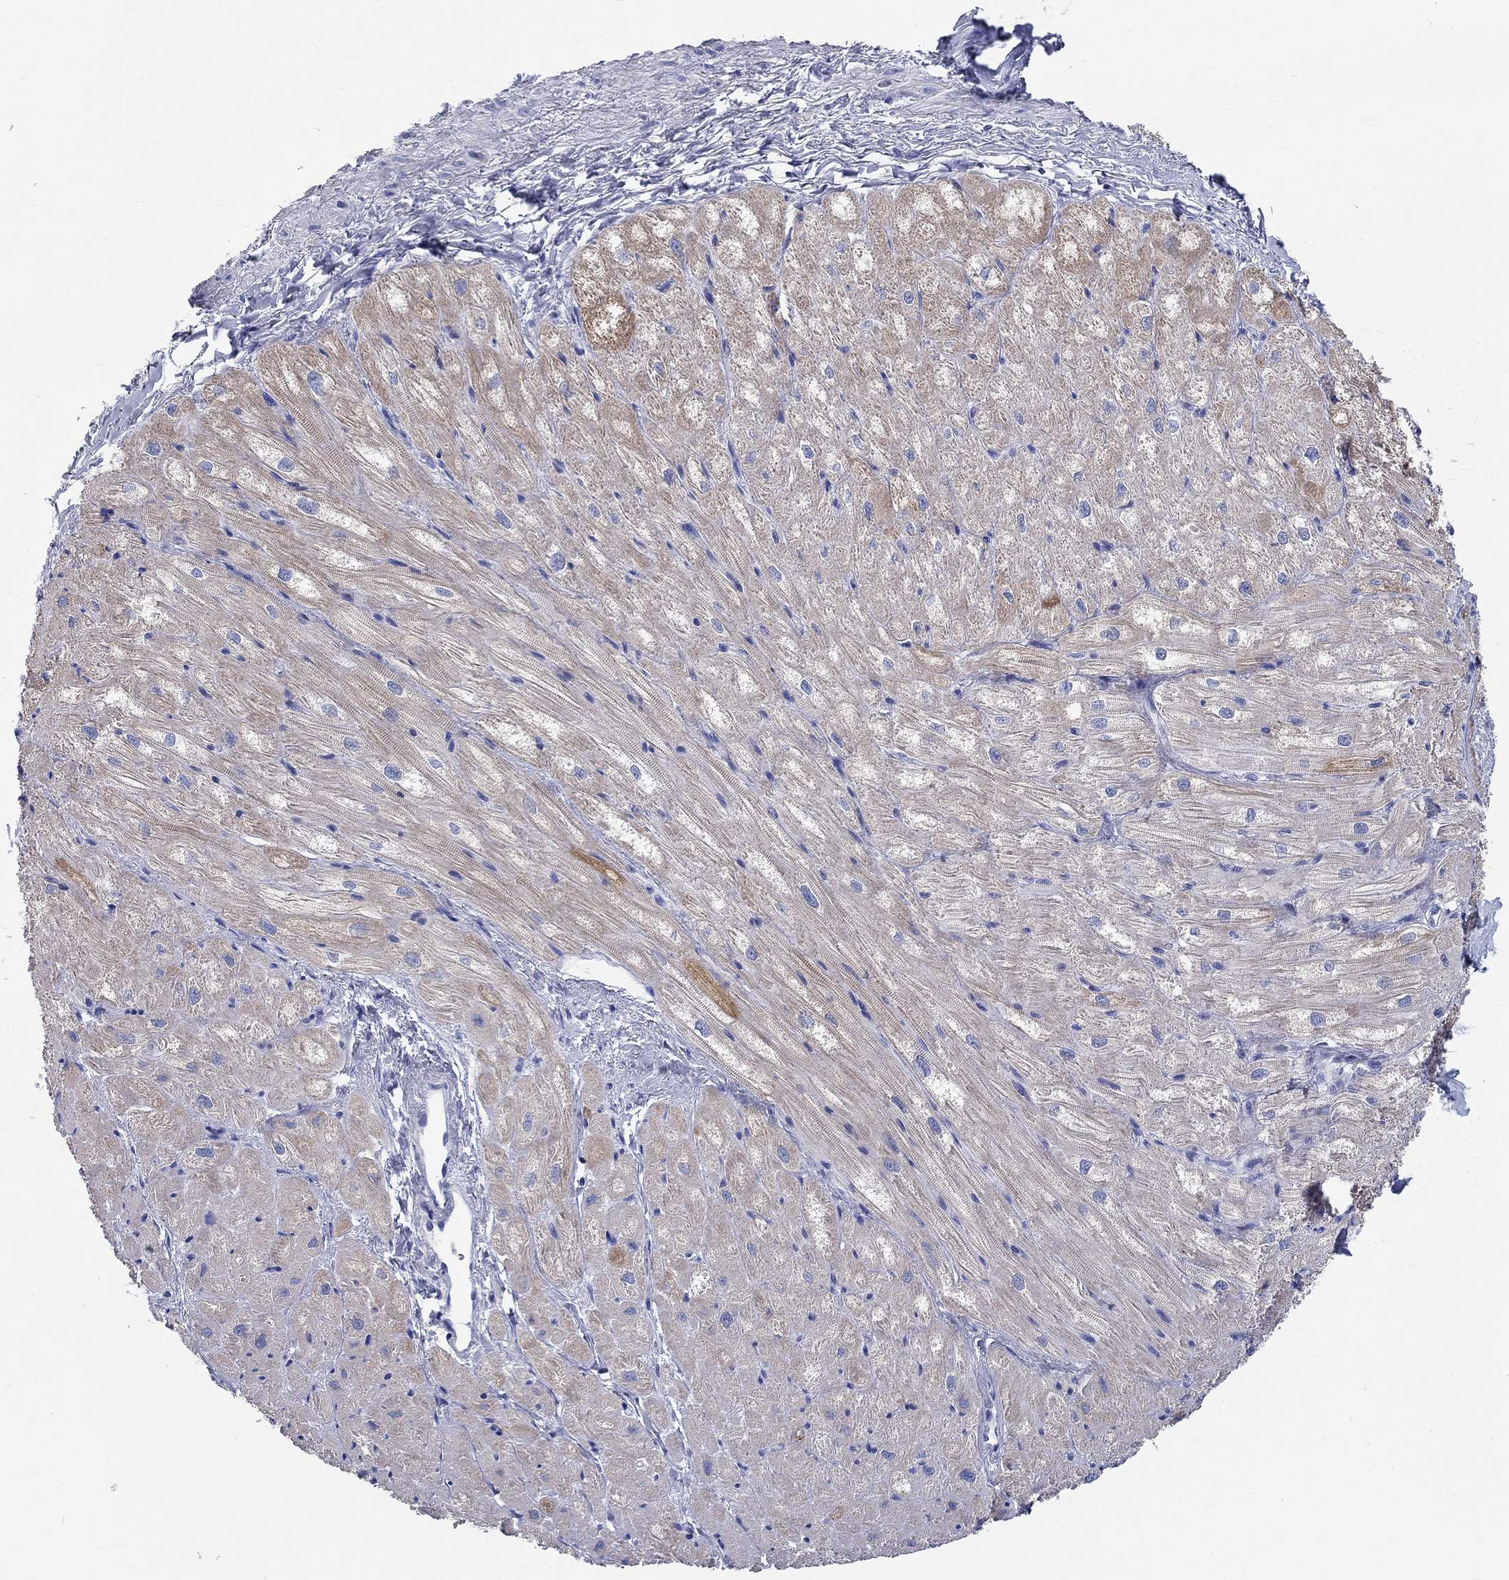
{"staining": {"intensity": "weak", "quantity": "25%-75%", "location": "cytoplasmic/membranous"}, "tissue": "heart muscle", "cell_type": "Cardiomyocytes", "image_type": "normal", "snomed": [{"axis": "morphology", "description": "Normal tissue, NOS"}, {"axis": "topography", "description": "Heart"}], "caption": "This photomicrograph demonstrates immunohistochemistry staining of normal human heart muscle, with low weak cytoplasmic/membranous positivity in approximately 25%-75% of cardiomyocytes.", "gene": "SPATA9", "patient": {"sex": "male", "age": 57}}